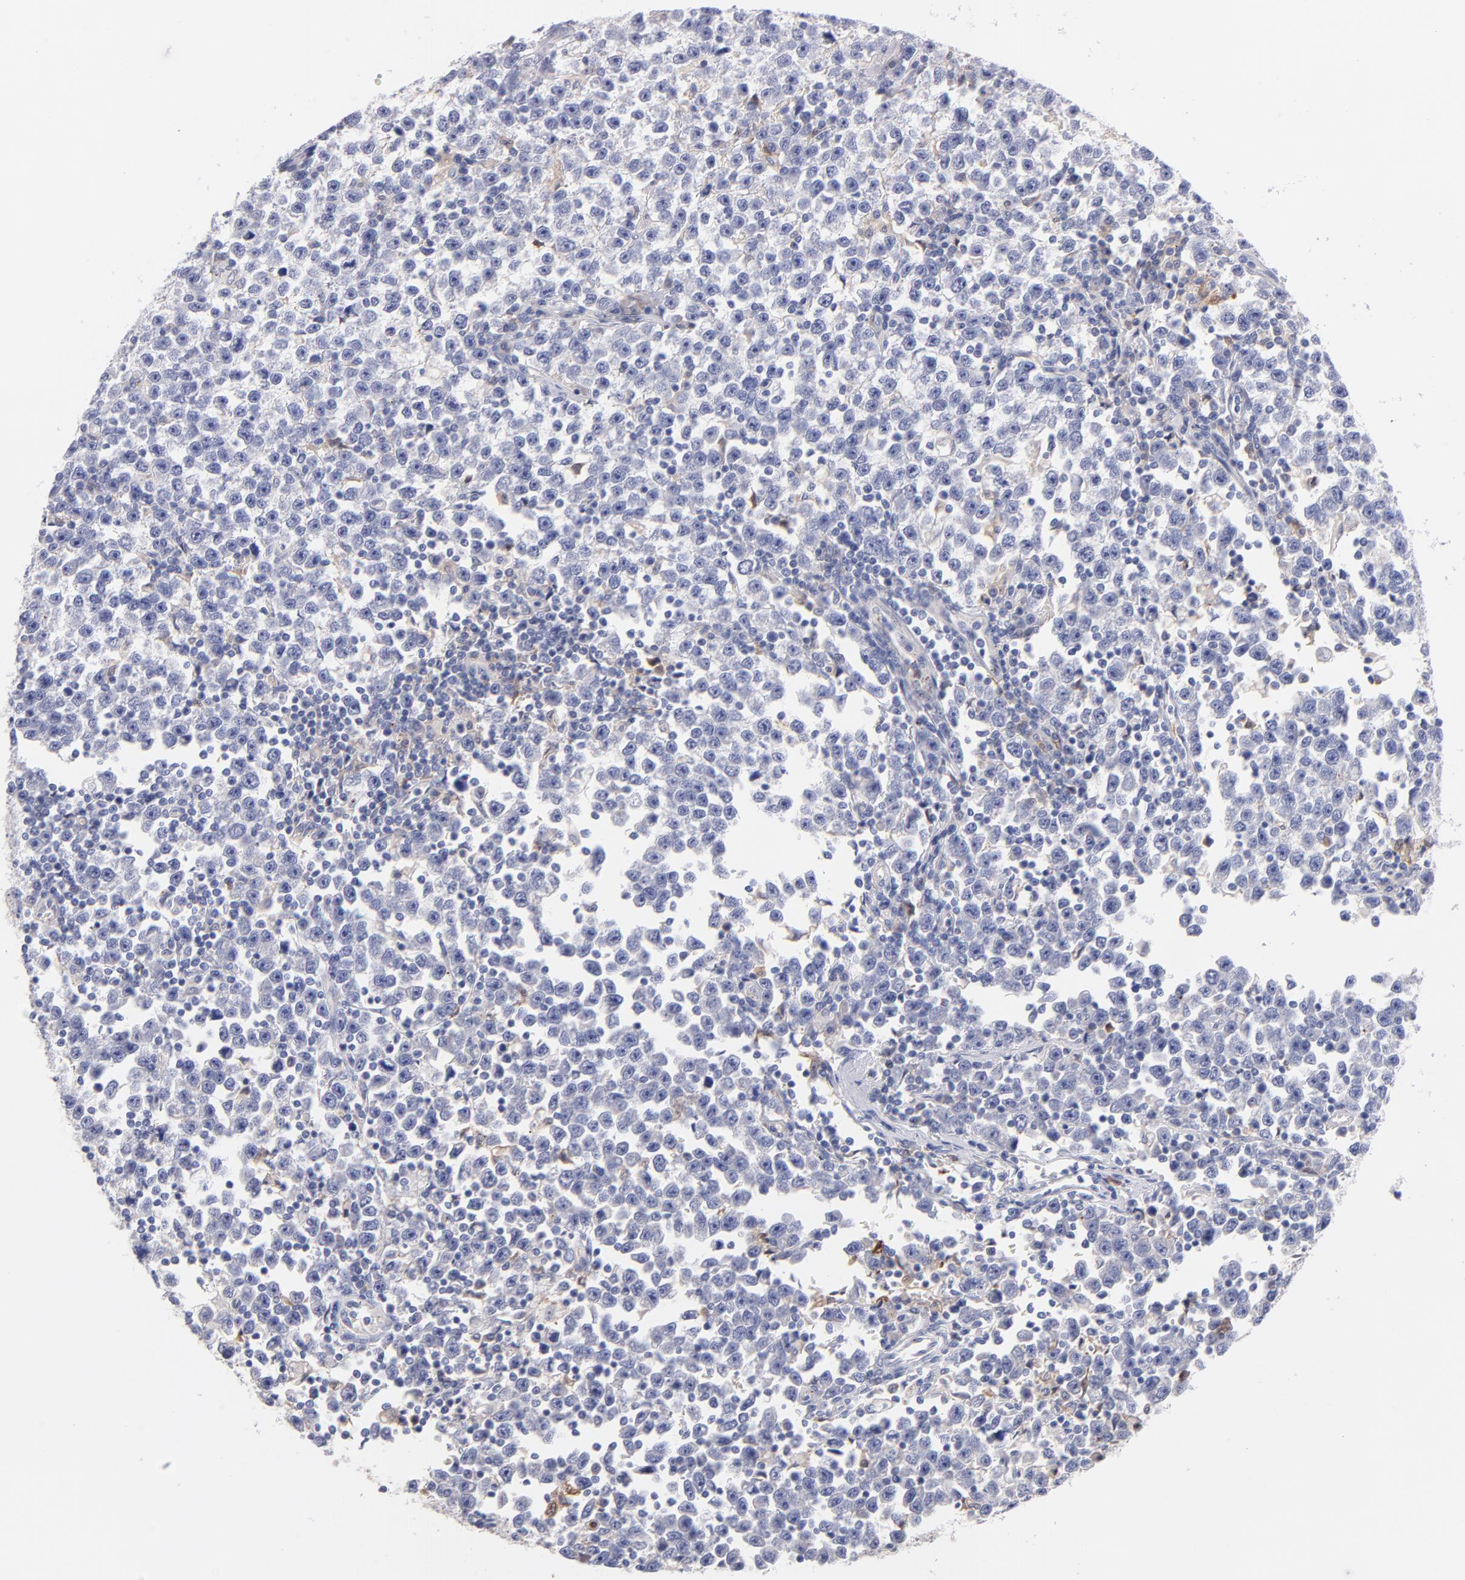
{"staining": {"intensity": "moderate", "quantity": "25%-75%", "location": "cytoplasmic/membranous"}, "tissue": "testis cancer", "cell_type": "Tumor cells", "image_type": "cancer", "snomed": [{"axis": "morphology", "description": "Seminoma, NOS"}, {"axis": "topography", "description": "Testis"}], "caption": "Protein analysis of testis seminoma tissue shows moderate cytoplasmic/membranous expression in about 25%-75% of tumor cells.", "gene": "BID", "patient": {"sex": "male", "age": 43}}